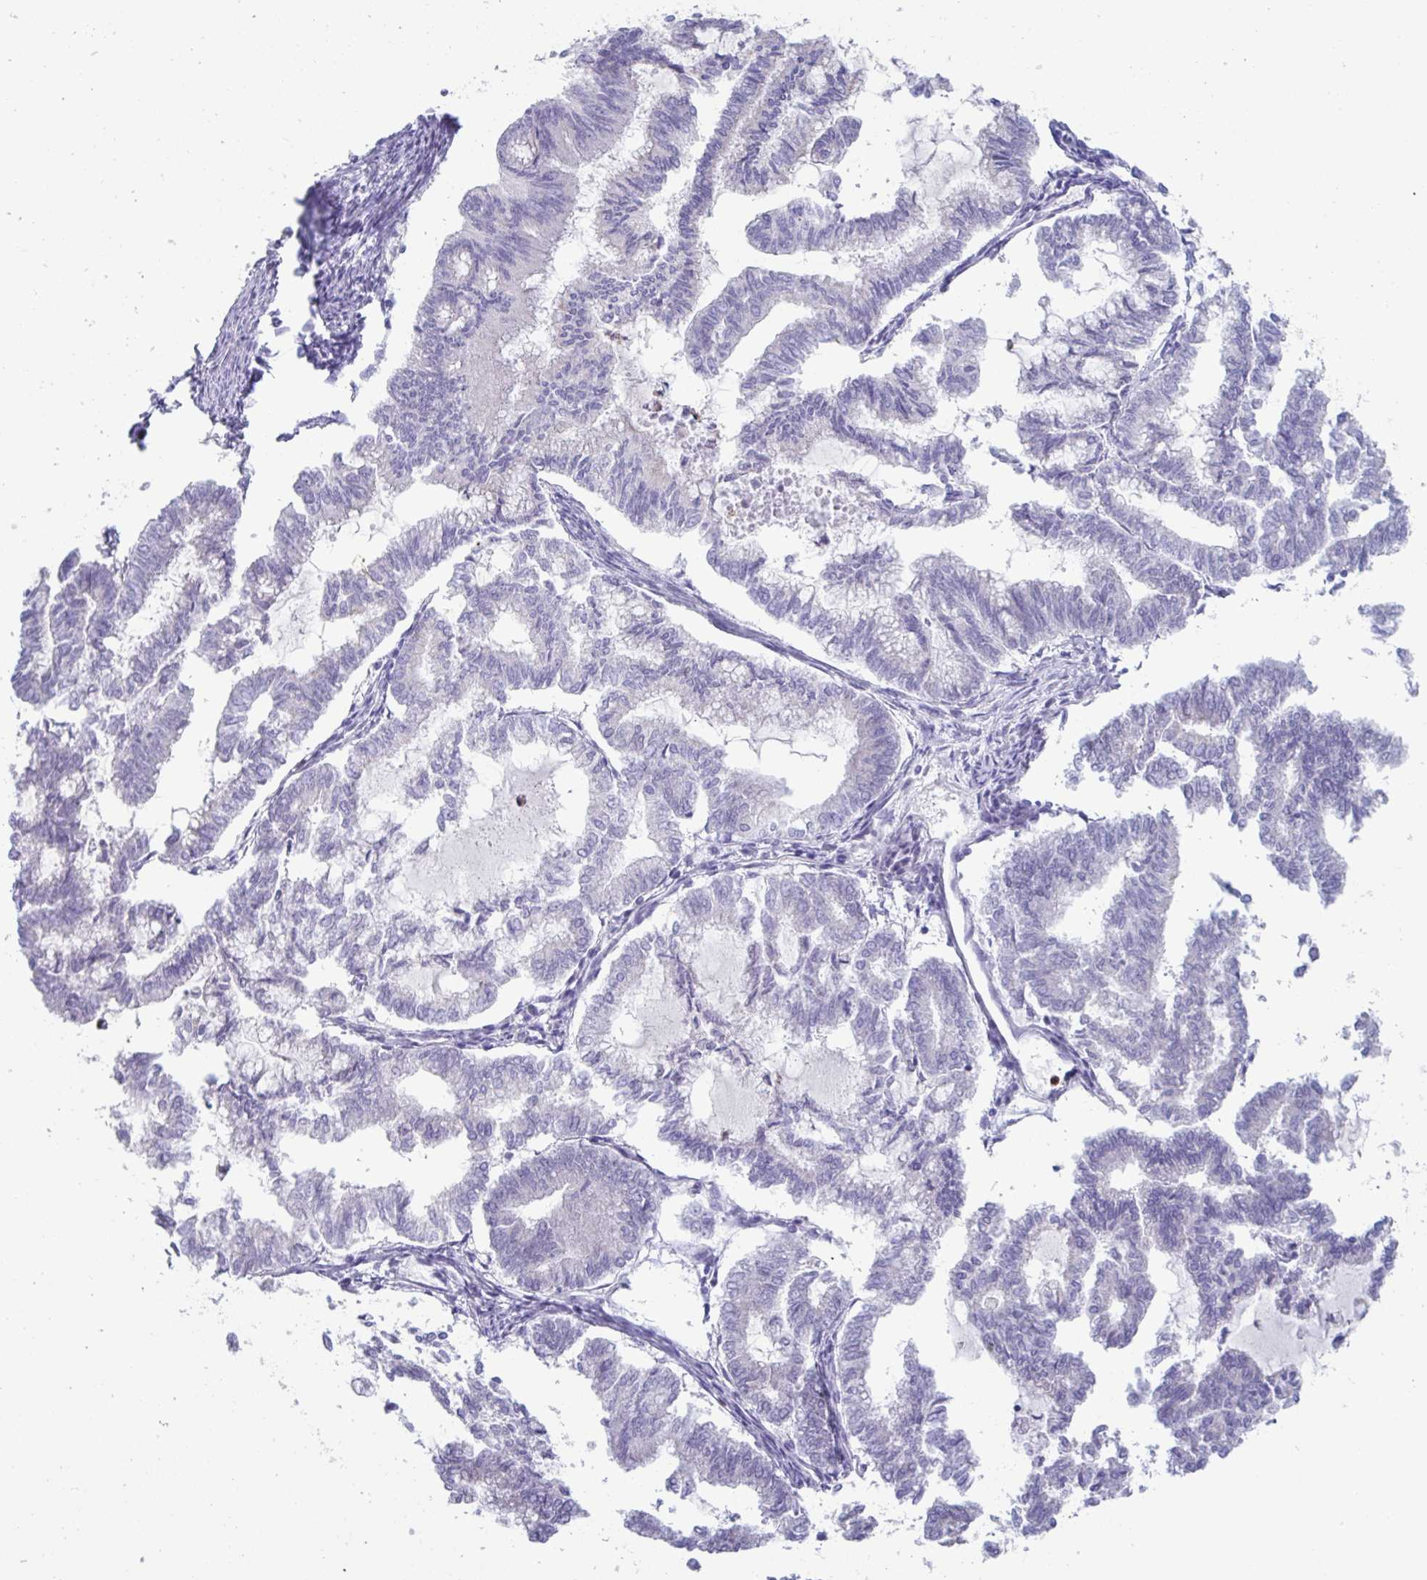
{"staining": {"intensity": "negative", "quantity": "none", "location": "none"}, "tissue": "endometrial cancer", "cell_type": "Tumor cells", "image_type": "cancer", "snomed": [{"axis": "morphology", "description": "Adenocarcinoma, NOS"}, {"axis": "topography", "description": "Endometrium"}], "caption": "DAB immunohistochemical staining of adenocarcinoma (endometrial) exhibits no significant staining in tumor cells.", "gene": "CYP4F11", "patient": {"sex": "female", "age": 79}}